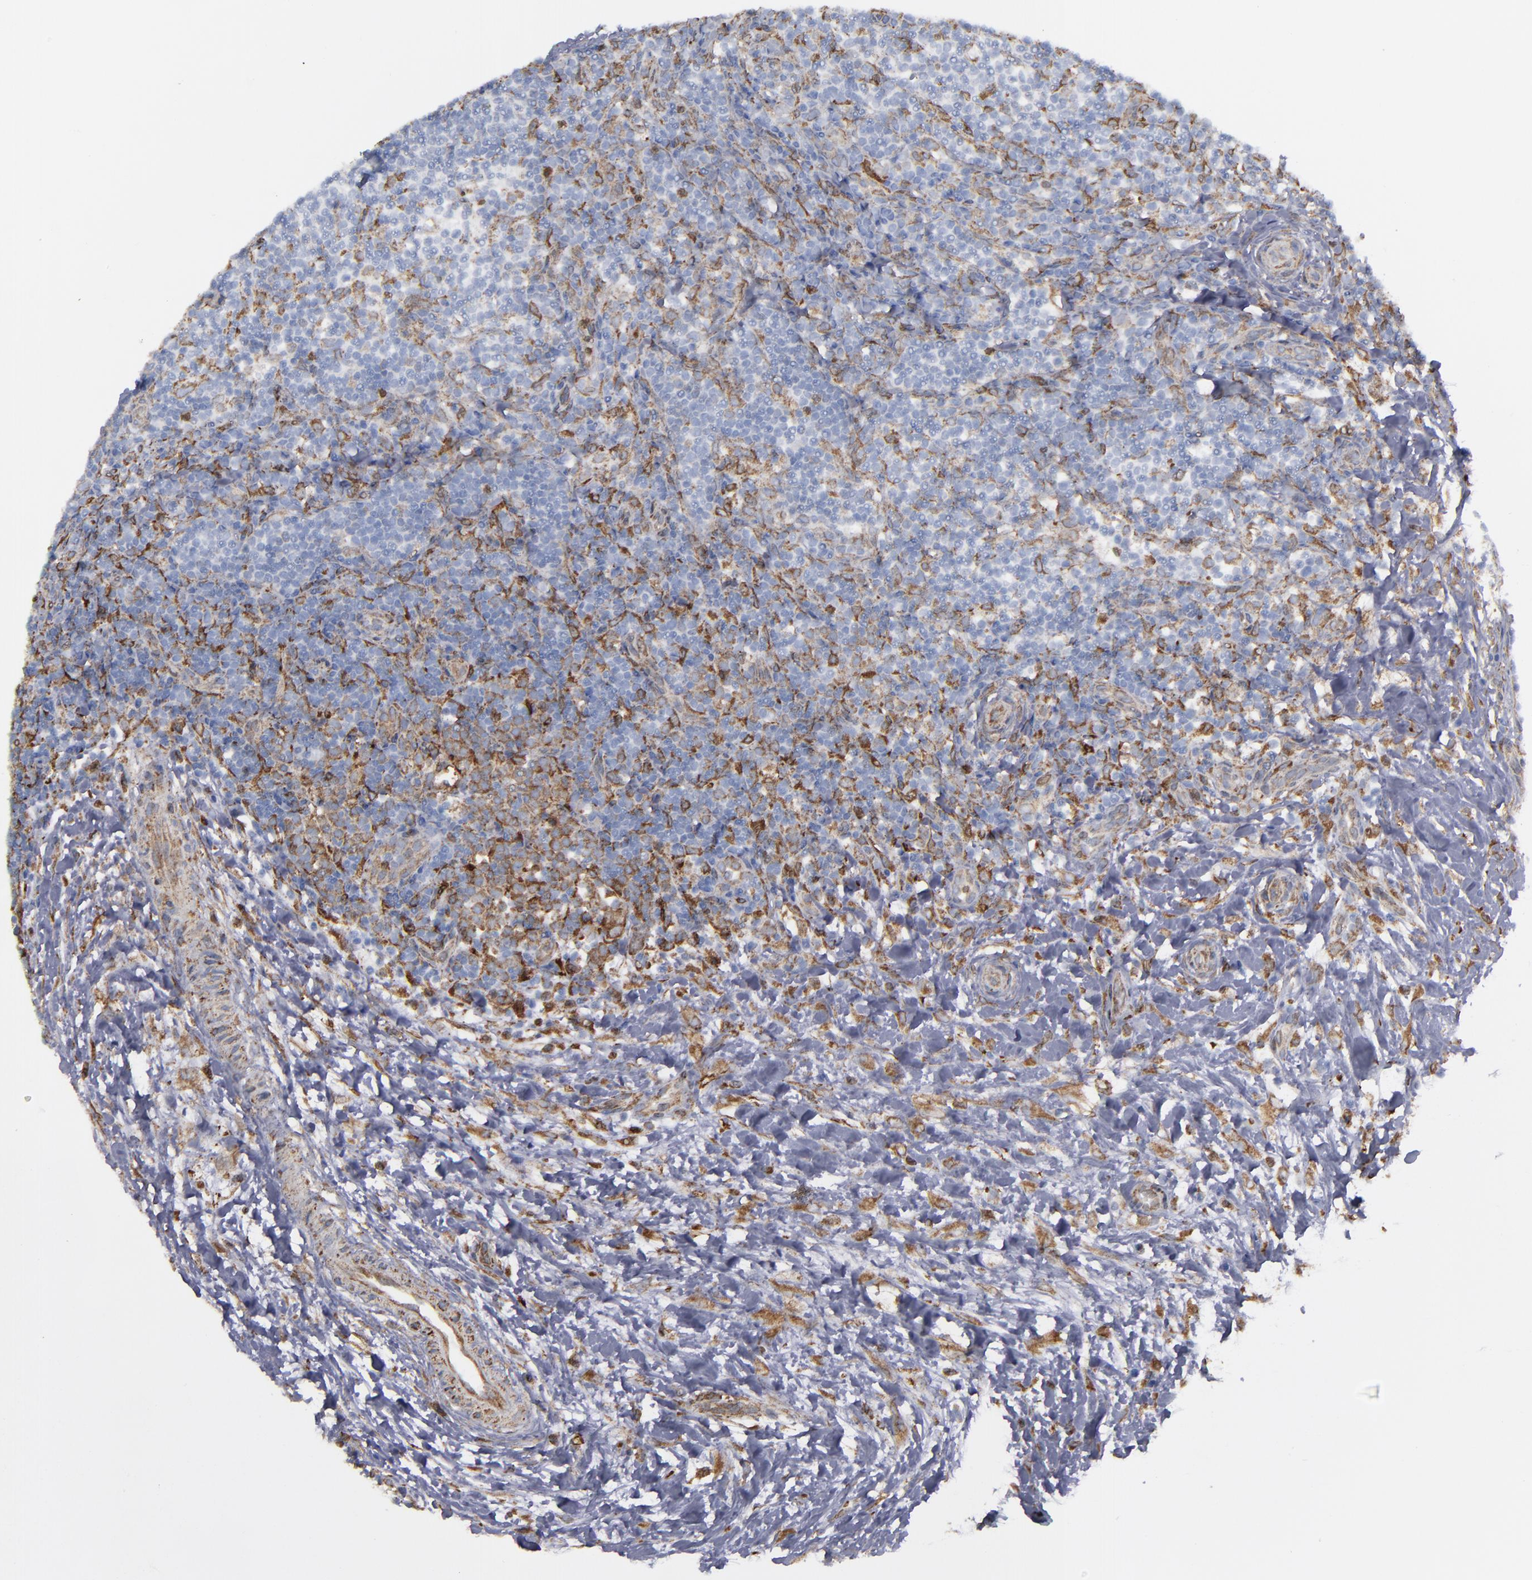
{"staining": {"intensity": "moderate", "quantity": "<25%", "location": "cytoplasmic/membranous"}, "tissue": "lymphoma", "cell_type": "Tumor cells", "image_type": "cancer", "snomed": [{"axis": "morphology", "description": "Malignant lymphoma, non-Hodgkin's type, Low grade"}, {"axis": "topography", "description": "Lymph node"}], "caption": "A micrograph of lymphoma stained for a protein demonstrates moderate cytoplasmic/membranous brown staining in tumor cells.", "gene": "ERLIN2", "patient": {"sex": "female", "age": 76}}